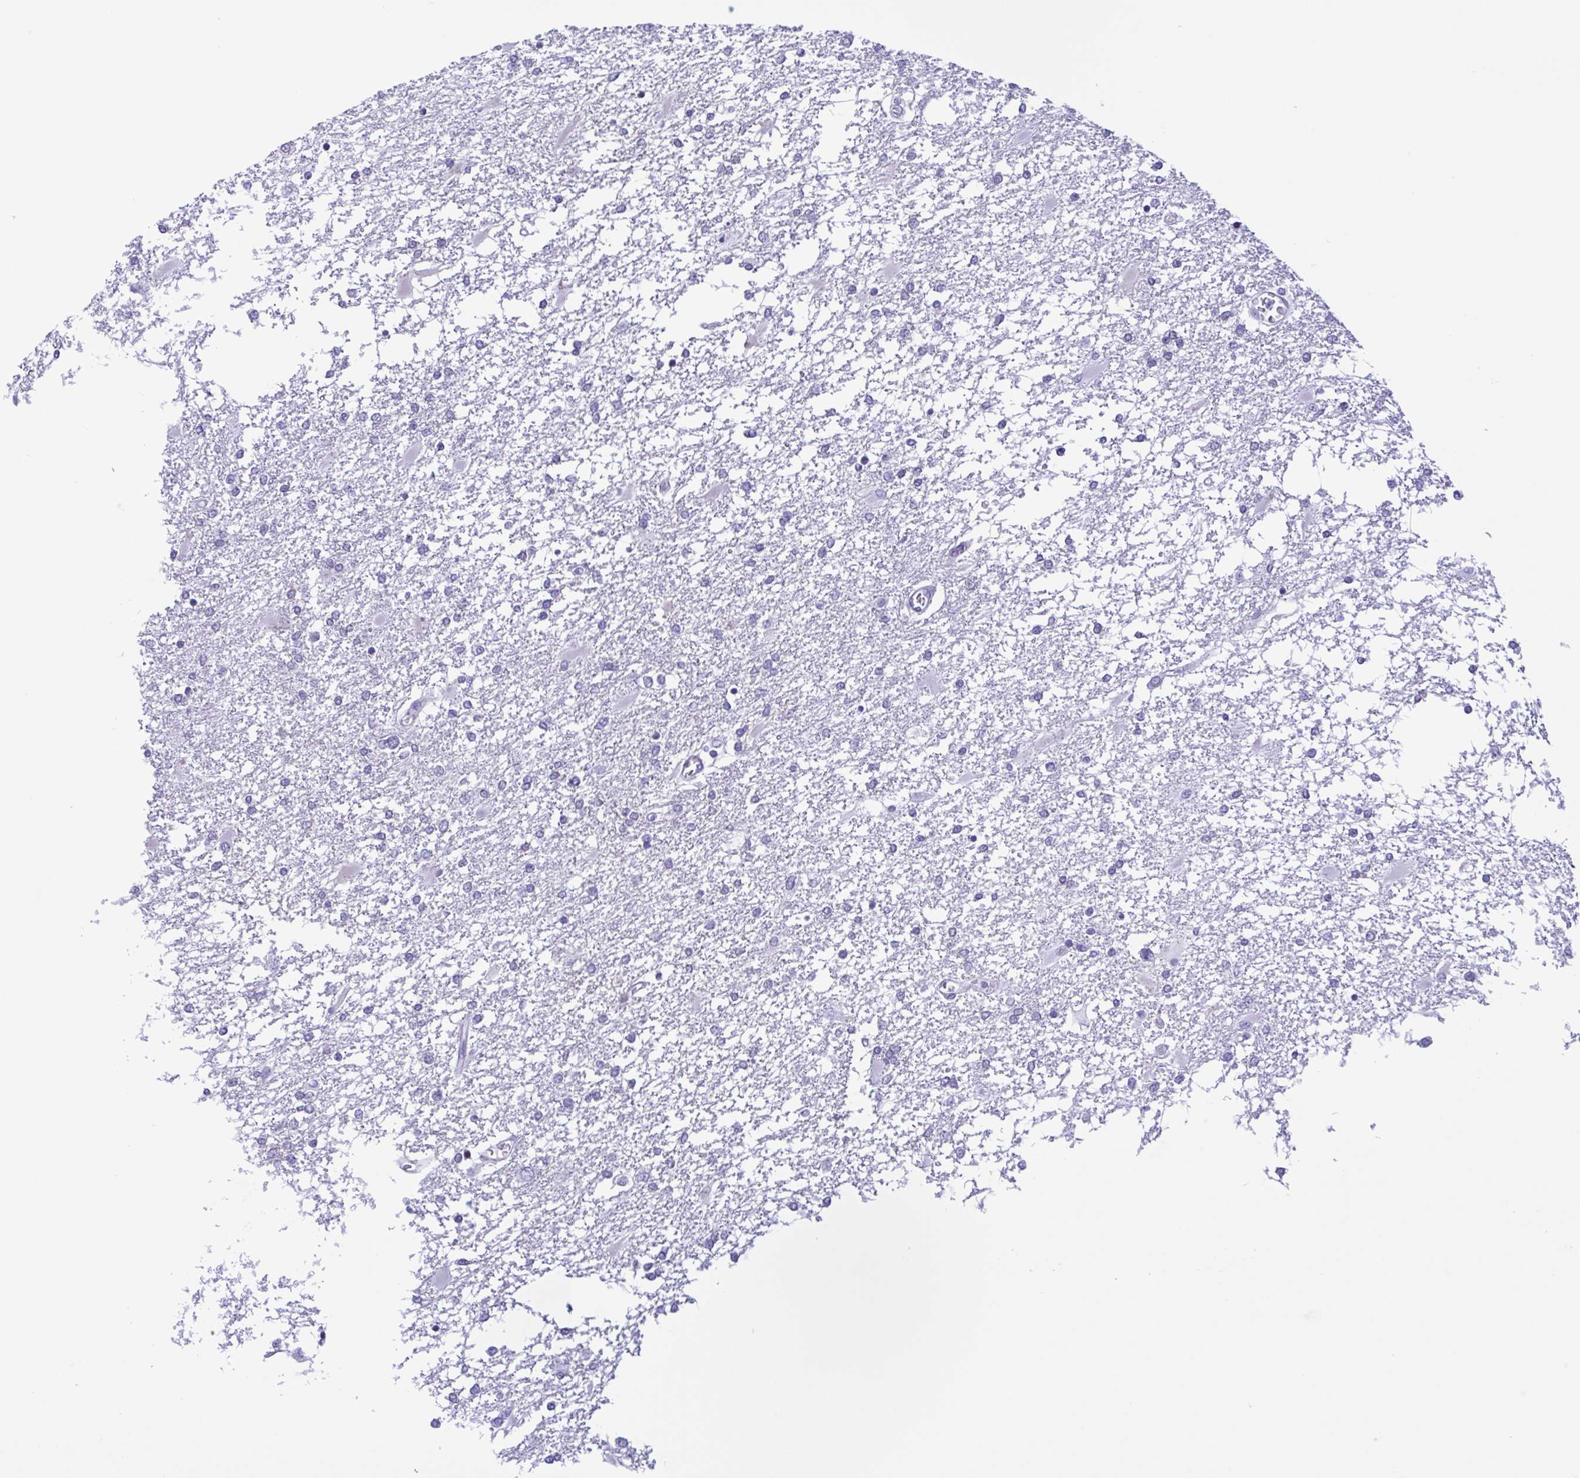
{"staining": {"intensity": "negative", "quantity": "none", "location": "none"}, "tissue": "glioma", "cell_type": "Tumor cells", "image_type": "cancer", "snomed": [{"axis": "morphology", "description": "Glioma, malignant, High grade"}, {"axis": "topography", "description": "Cerebral cortex"}], "caption": "The micrograph demonstrates no significant positivity in tumor cells of glioma.", "gene": "TNNI3", "patient": {"sex": "male", "age": 79}}